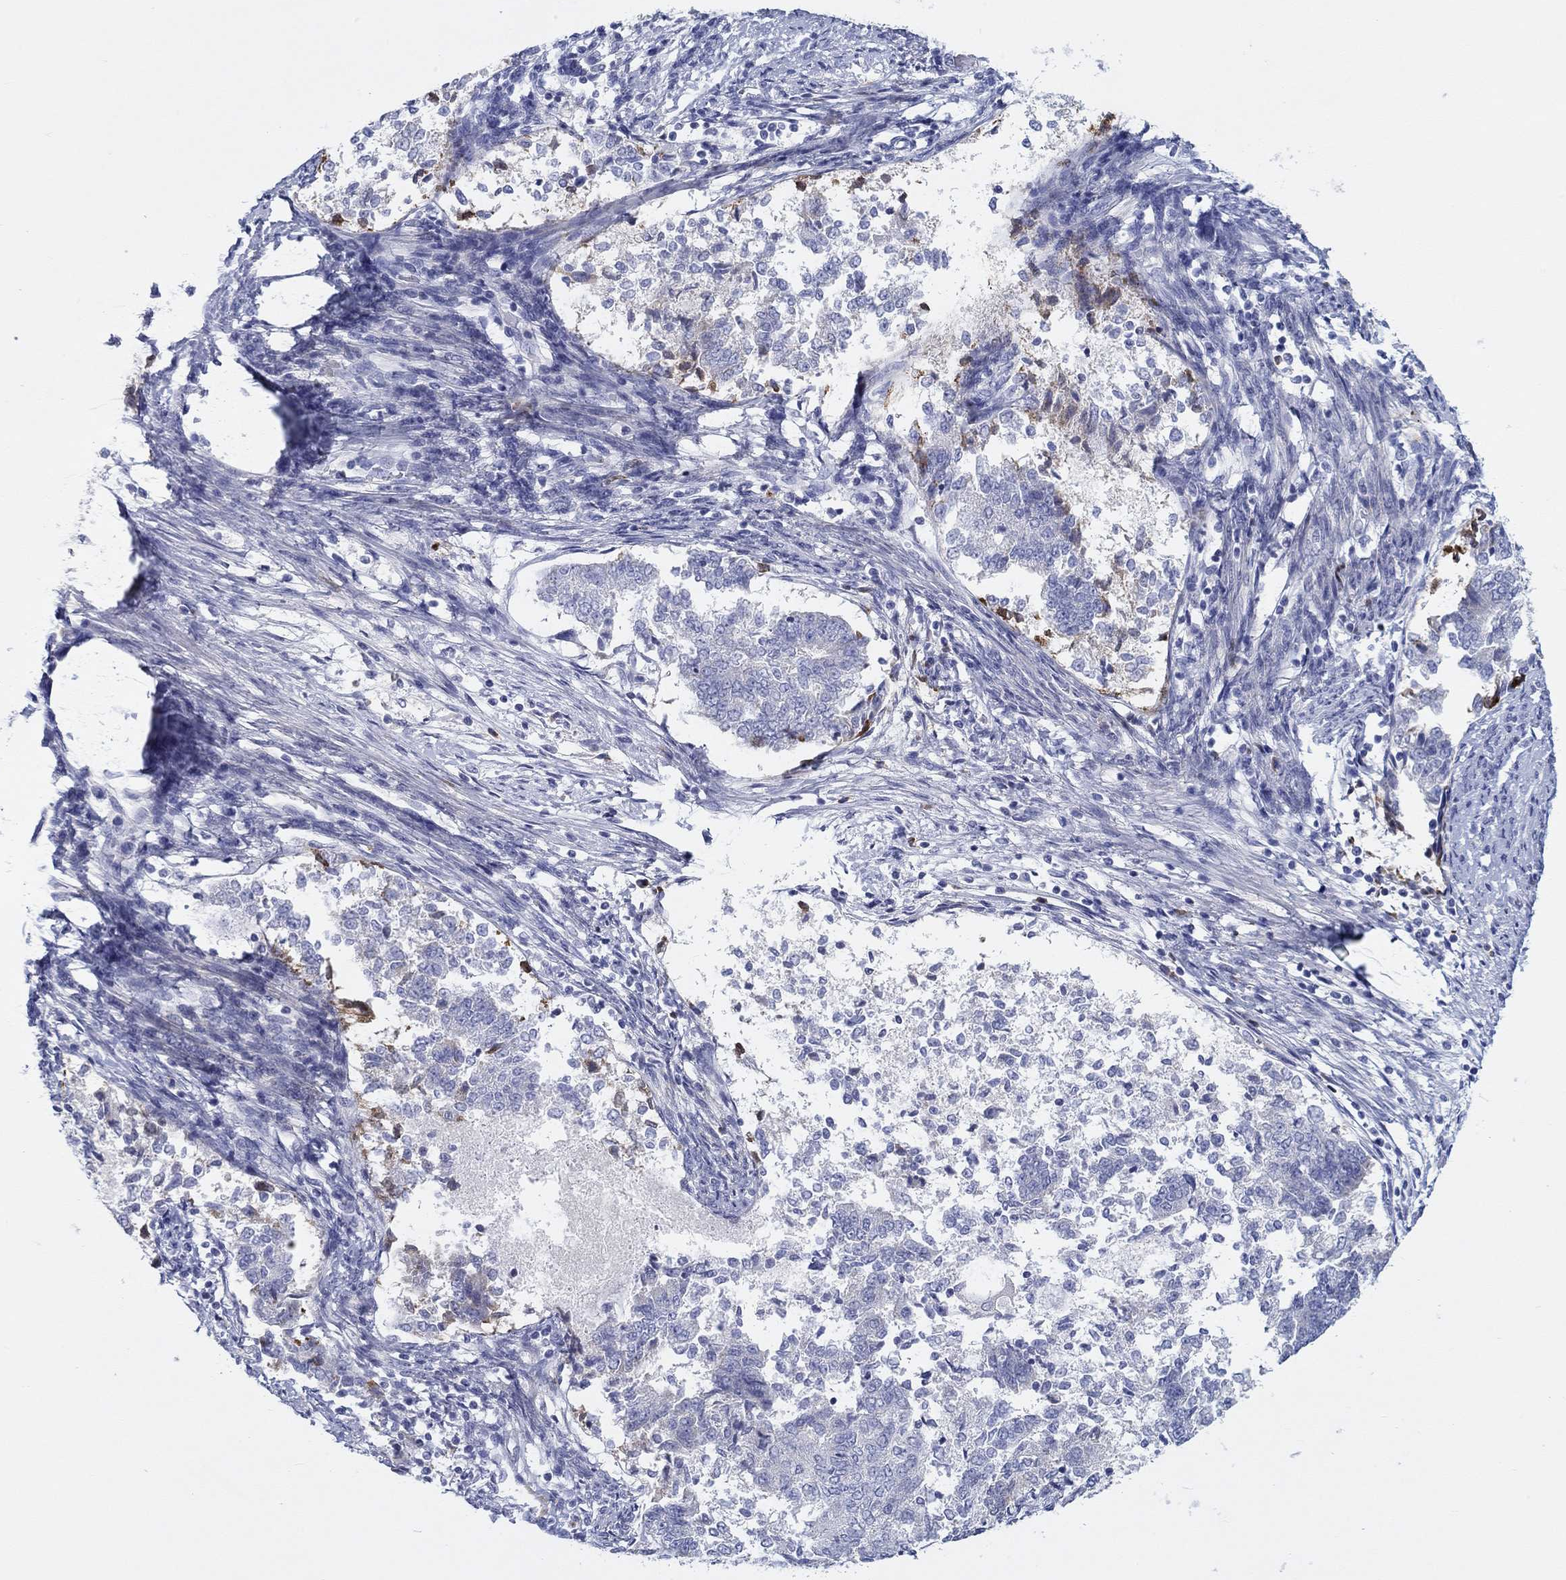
{"staining": {"intensity": "negative", "quantity": "none", "location": "none"}, "tissue": "endometrial cancer", "cell_type": "Tumor cells", "image_type": "cancer", "snomed": [{"axis": "morphology", "description": "Adenocarcinoma, NOS"}, {"axis": "topography", "description": "Endometrium"}], "caption": "Immunohistochemistry of human endometrial cancer shows no expression in tumor cells.", "gene": "HAPLN4", "patient": {"sex": "female", "age": 65}}